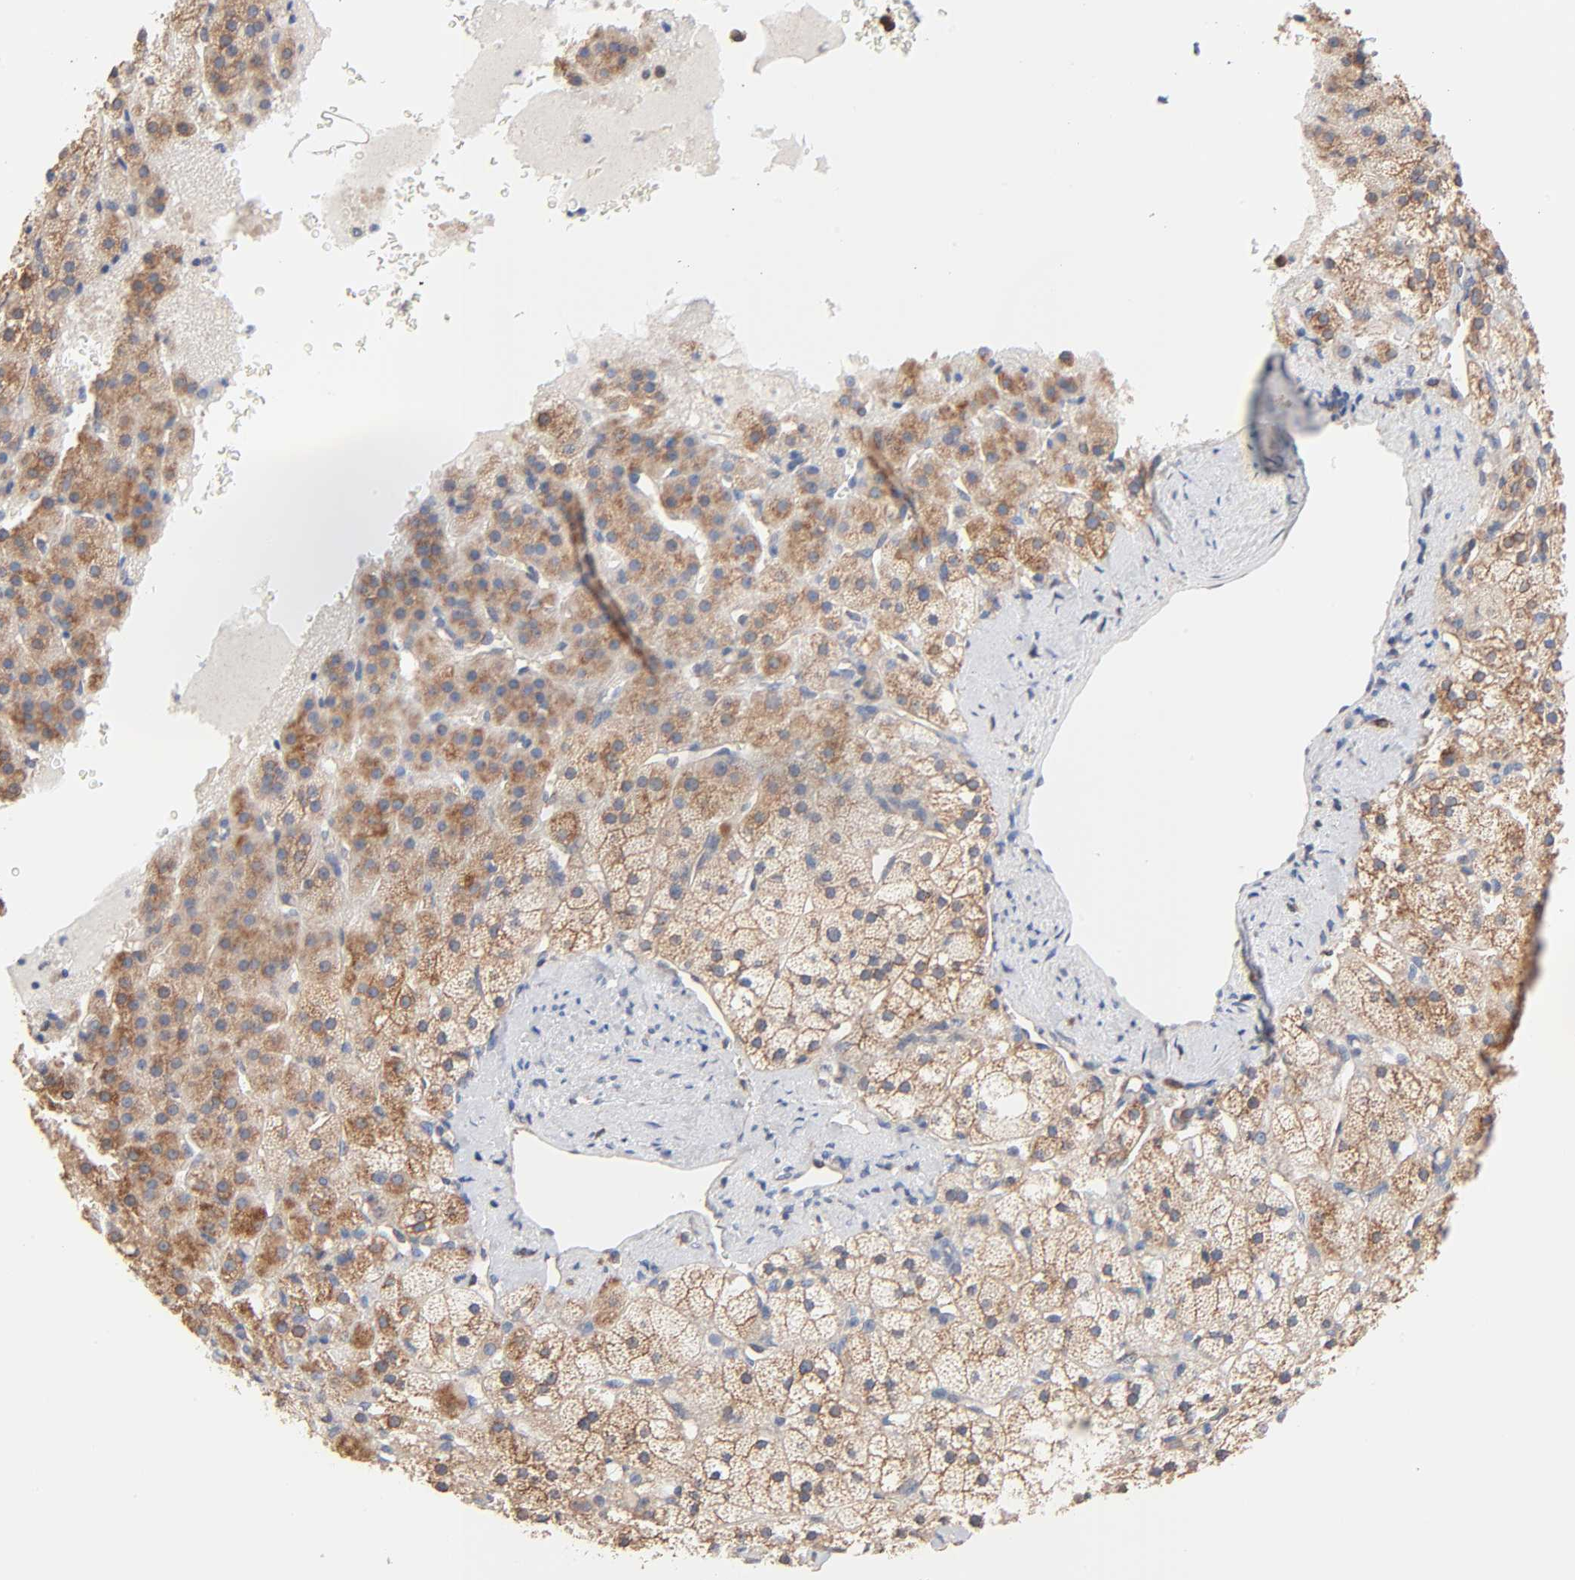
{"staining": {"intensity": "moderate", "quantity": "25%-75%", "location": "cytoplasmic/membranous"}, "tissue": "adrenal gland", "cell_type": "Glandular cells", "image_type": "normal", "snomed": [{"axis": "morphology", "description": "Normal tissue, NOS"}, {"axis": "topography", "description": "Adrenal gland"}], "caption": "Protein staining by IHC demonstrates moderate cytoplasmic/membranous expression in approximately 25%-75% of glandular cells in benign adrenal gland. The staining was performed using DAB, with brown indicating positive protein expression. Nuclei are stained blue with hematoxylin.", "gene": "ABCD4", "patient": {"sex": "male", "age": 35}}